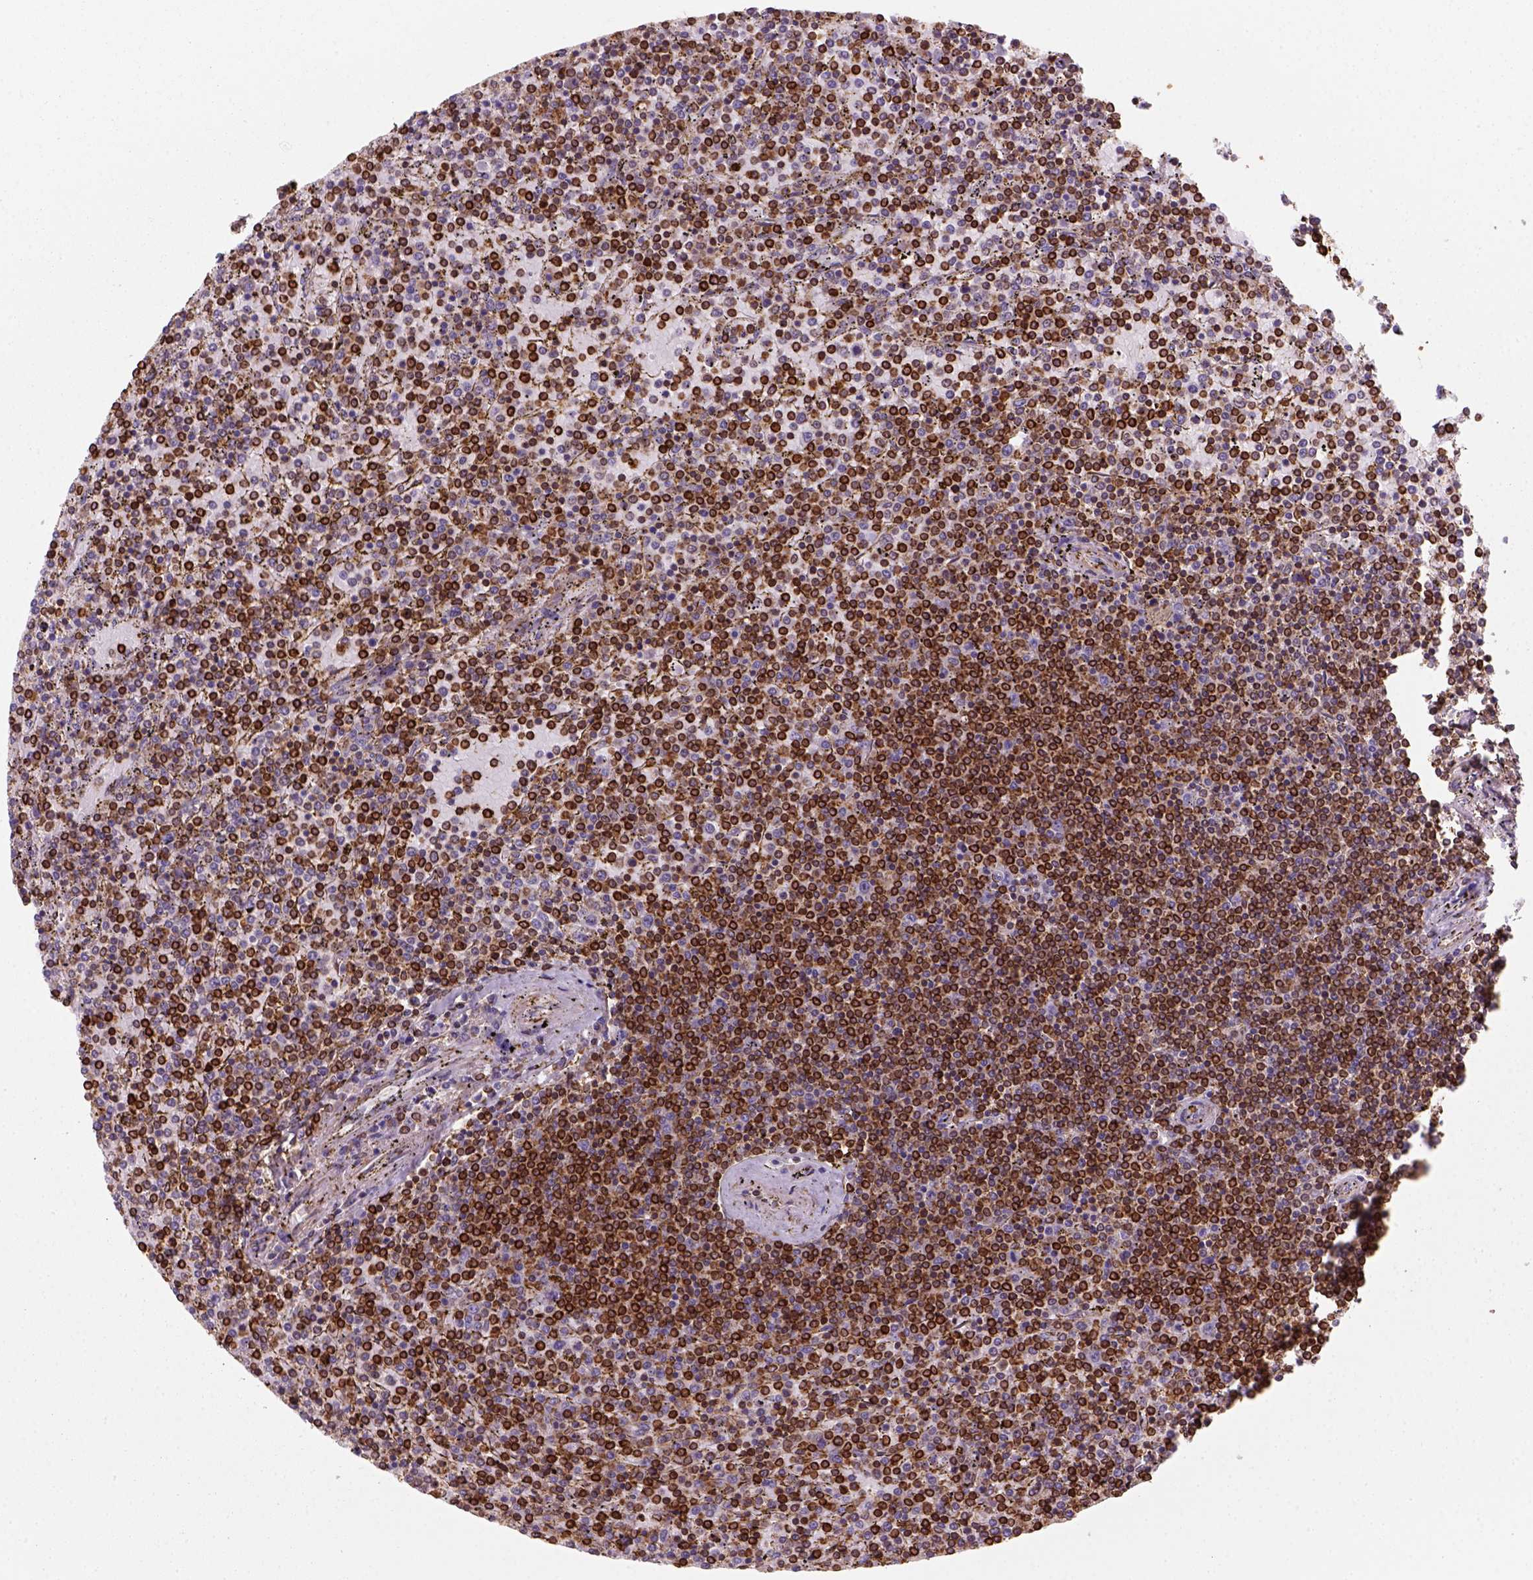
{"staining": {"intensity": "strong", "quantity": ">75%", "location": "cytoplasmic/membranous"}, "tissue": "lymphoma", "cell_type": "Tumor cells", "image_type": "cancer", "snomed": [{"axis": "morphology", "description": "Malignant lymphoma, non-Hodgkin's type, Low grade"}, {"axis": "topography", "description": "Spleen"}], "caption": "Malignant lymphoma, non-Hodgkin's type (low-grade) stained for a protein demonstrates strong cytoplasmic/membranous positivity in tumor cells.", "gene": "GPRC5D", "patient": {"sex": "female", "age": 77}}